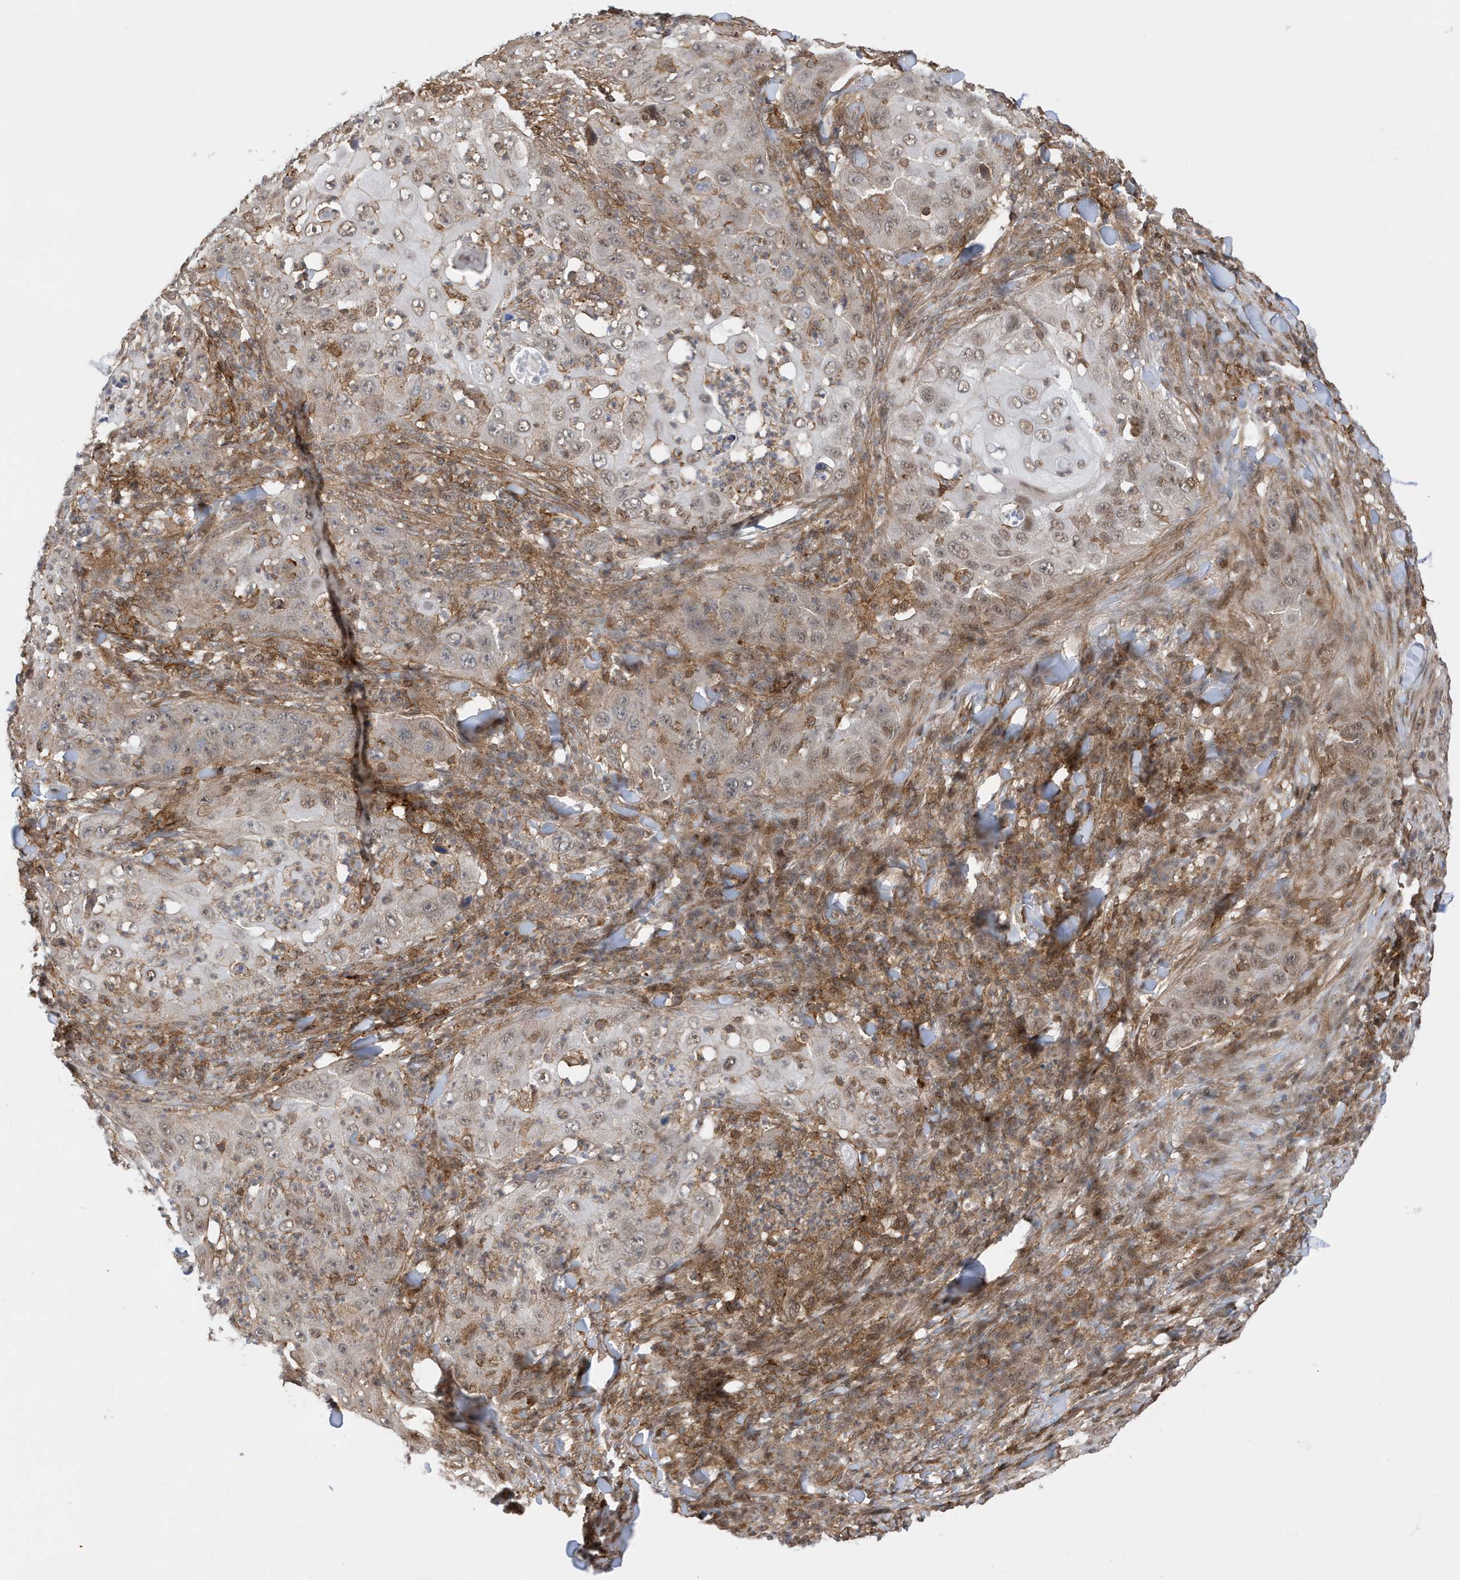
{"staining": {"intensity": "moderate", "quantity": ">75%", "location": "nuclear"}, "tissue": "skin cancer", "cell_type": "Tumor cells", "image_type": "cancer", "snomed": [{"axis": "morphology", "description": "Squamous cell carcinoma, NOS"}, {"axis": "topography", "description": "Skin"}], "caption": "Skin cancer (squamous cell carcinoma) tissue exhibits moderate nuclear positivity in about >75% of tumor cells", "gene": "TATDN3", "patient": {"sex": "female", "age": 44}}